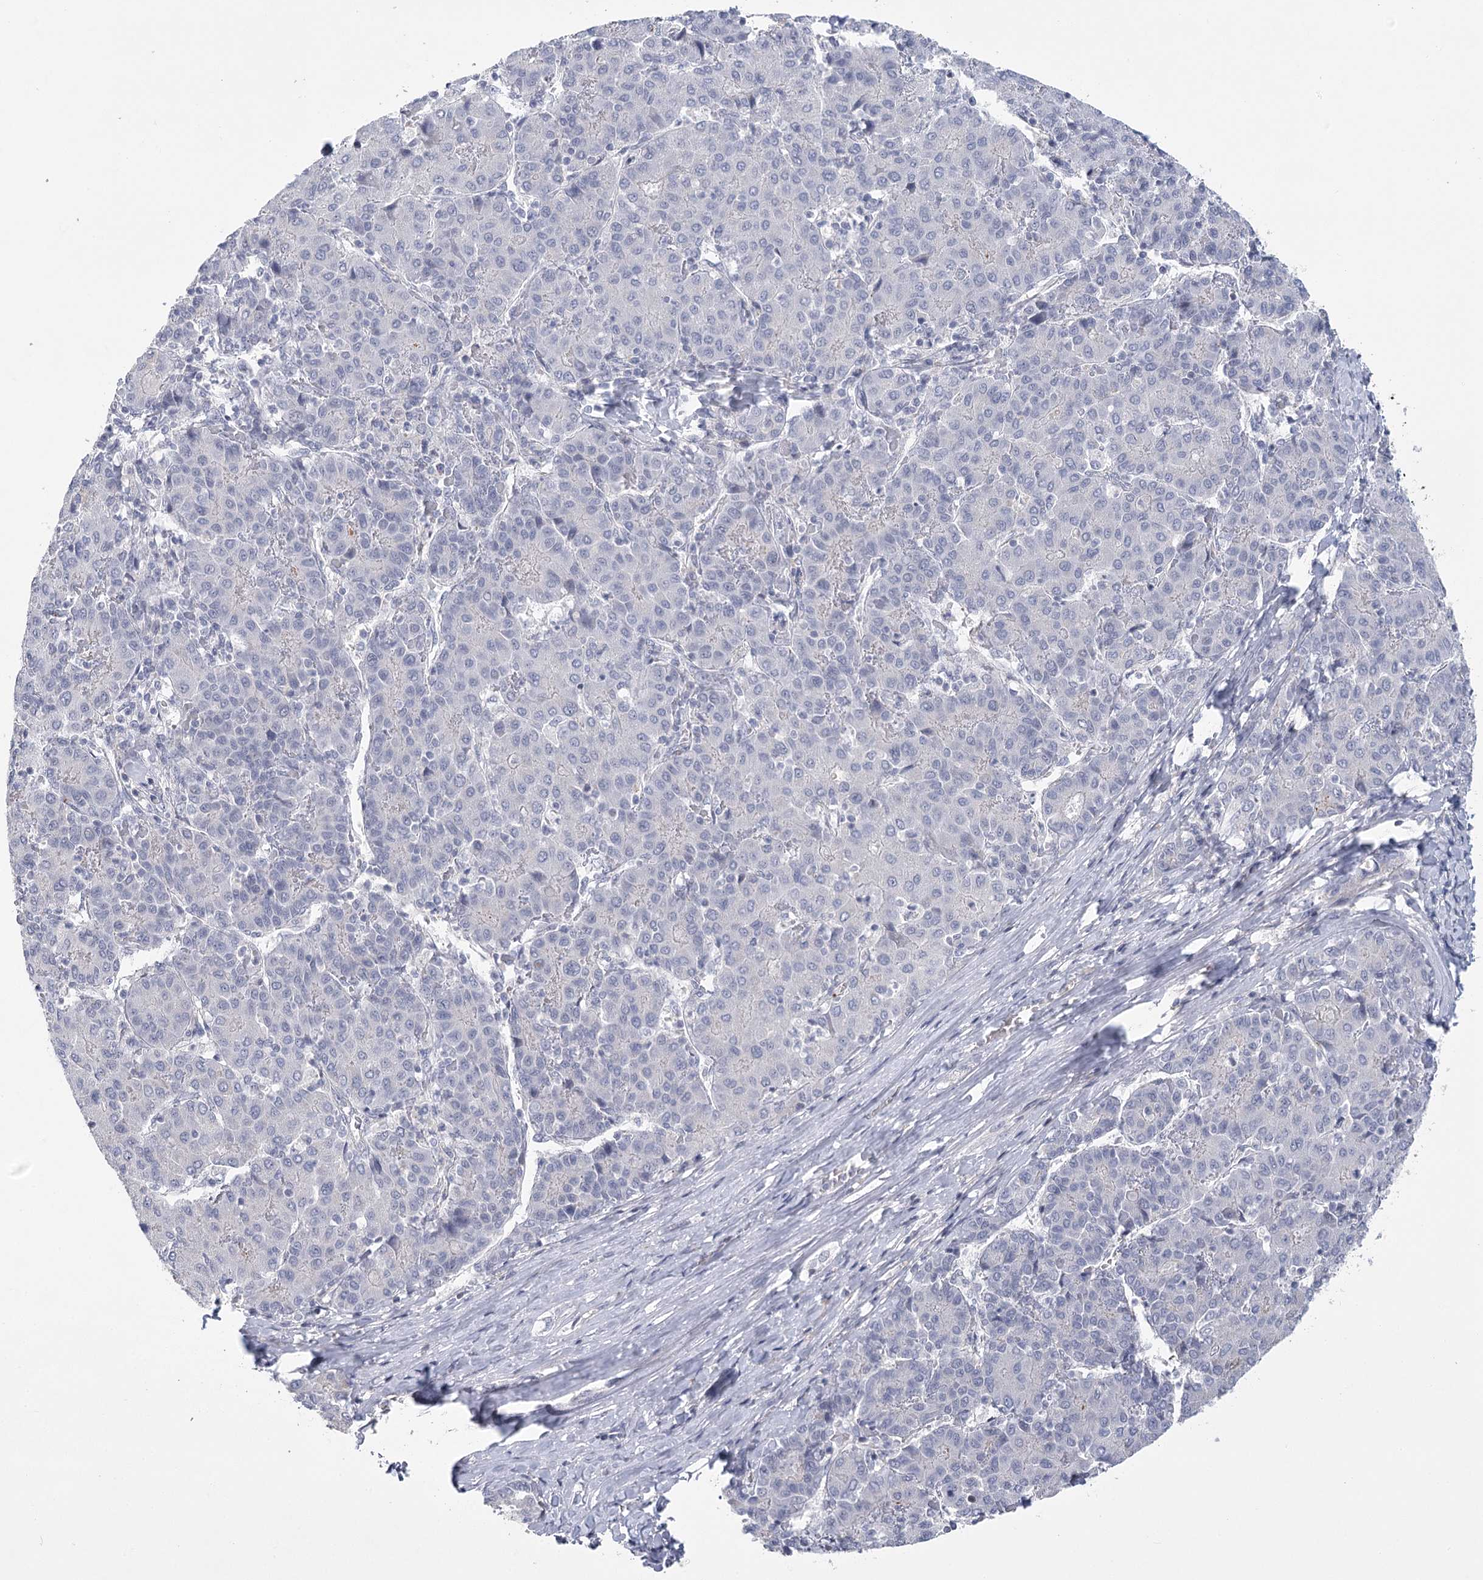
{"staining": {"intensity": "negative", "quantity": "none", "location": "none"}, "tissue": "liver cancer", "cell_type": "Tumor cells", "image_type": "cancer", "snomed": [{"axis": "morphology", "description": "Carcinoma, Hepatocellular, NOS"}, {"axis": "topography", "description": "Liver"}], "caption": "Tumor cells are negative for brown protein staining in liver cancer.", "gene": "FAM76B", "patient": {"sex": "male", "age": 65}}